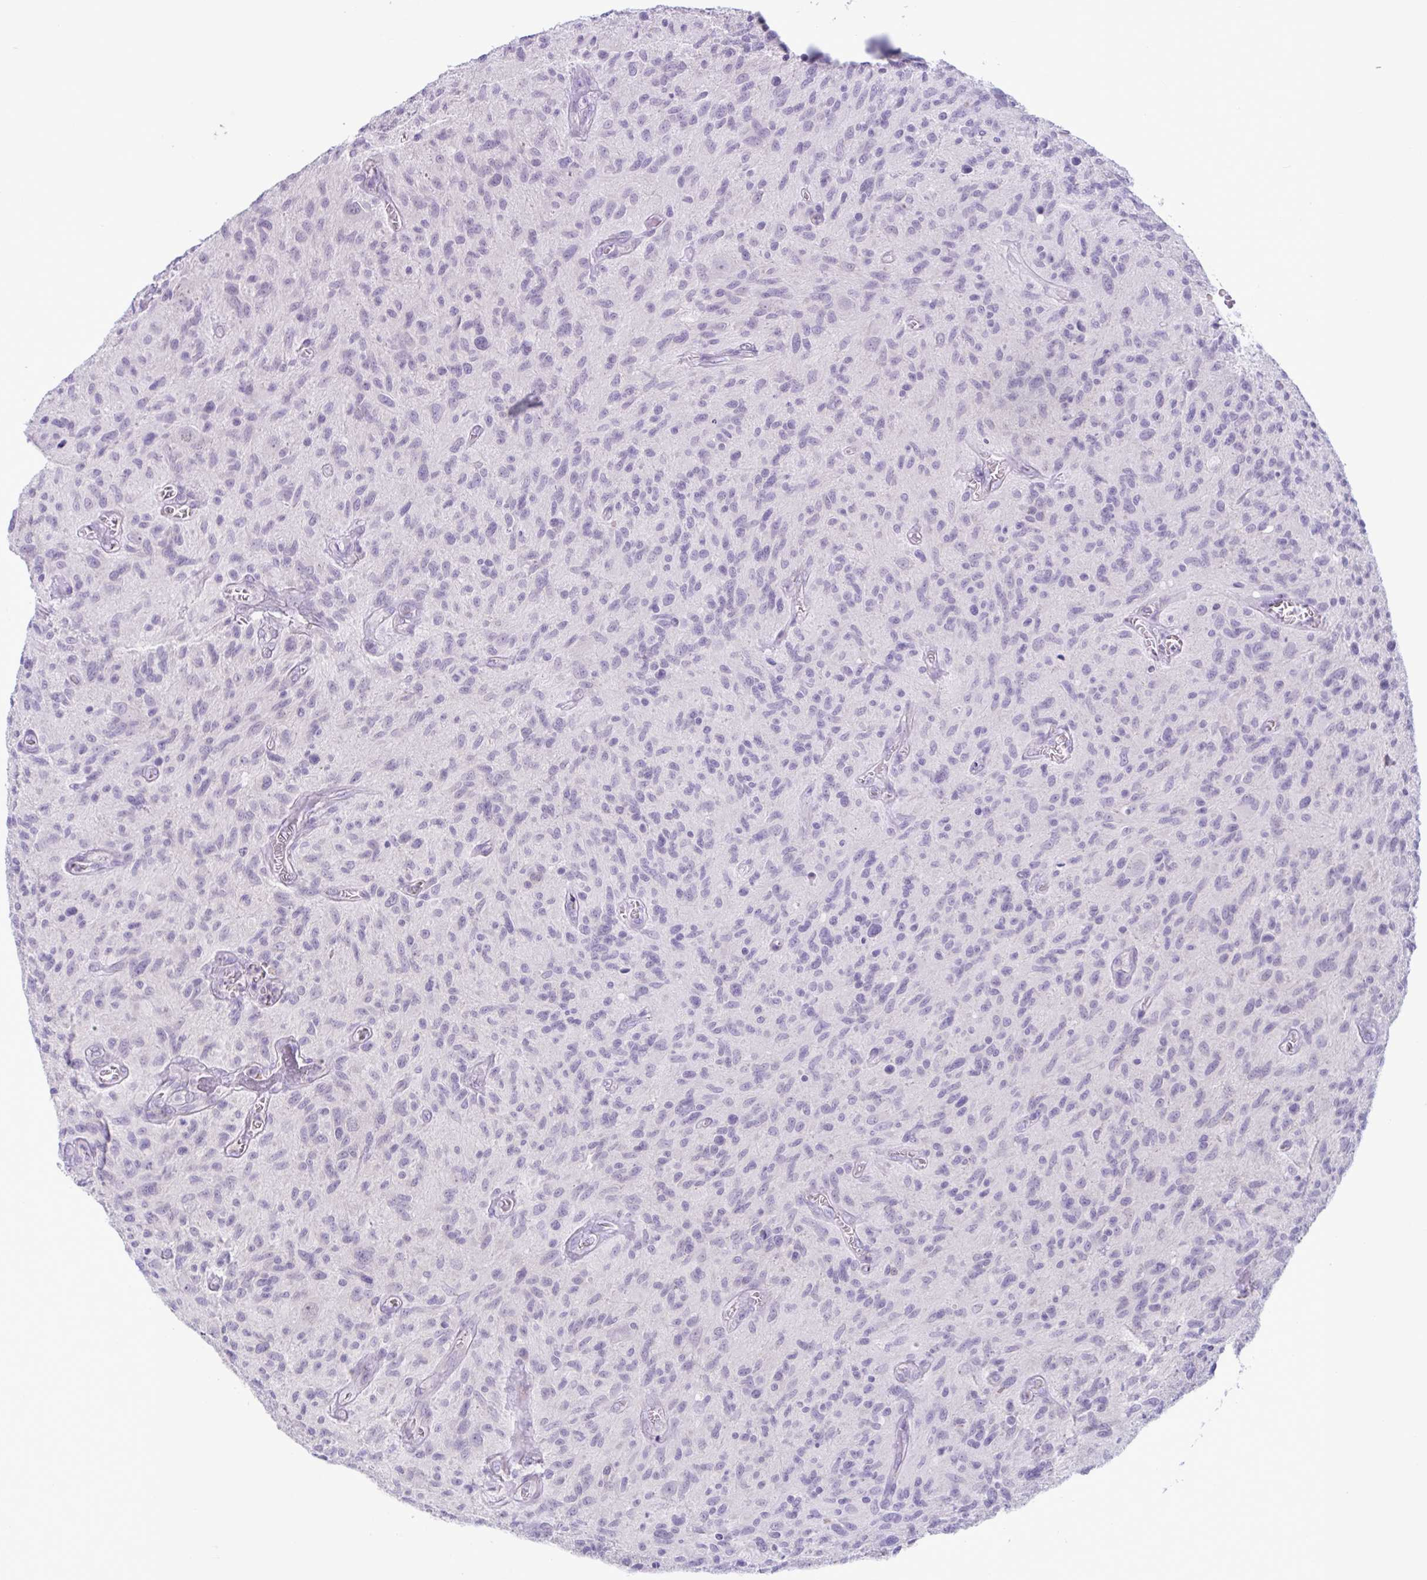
{"staining": {"intensity": "negative", "quantity": "none", "location": "none"}, "tissue": "glioma", "cell_type": "Tumor cells", "image_type": "cancer", "snomed": [{"axis": "morphology", "description": "Glioma, malignant, High grade"}, {"axis": "topography", "description": "Brain"}], "caption": "There is no significant positivity in tumor cells of malignant glioma (high-grade).", "gene": "WNT9B", "patient": {"sex": "male", "age": 75}}